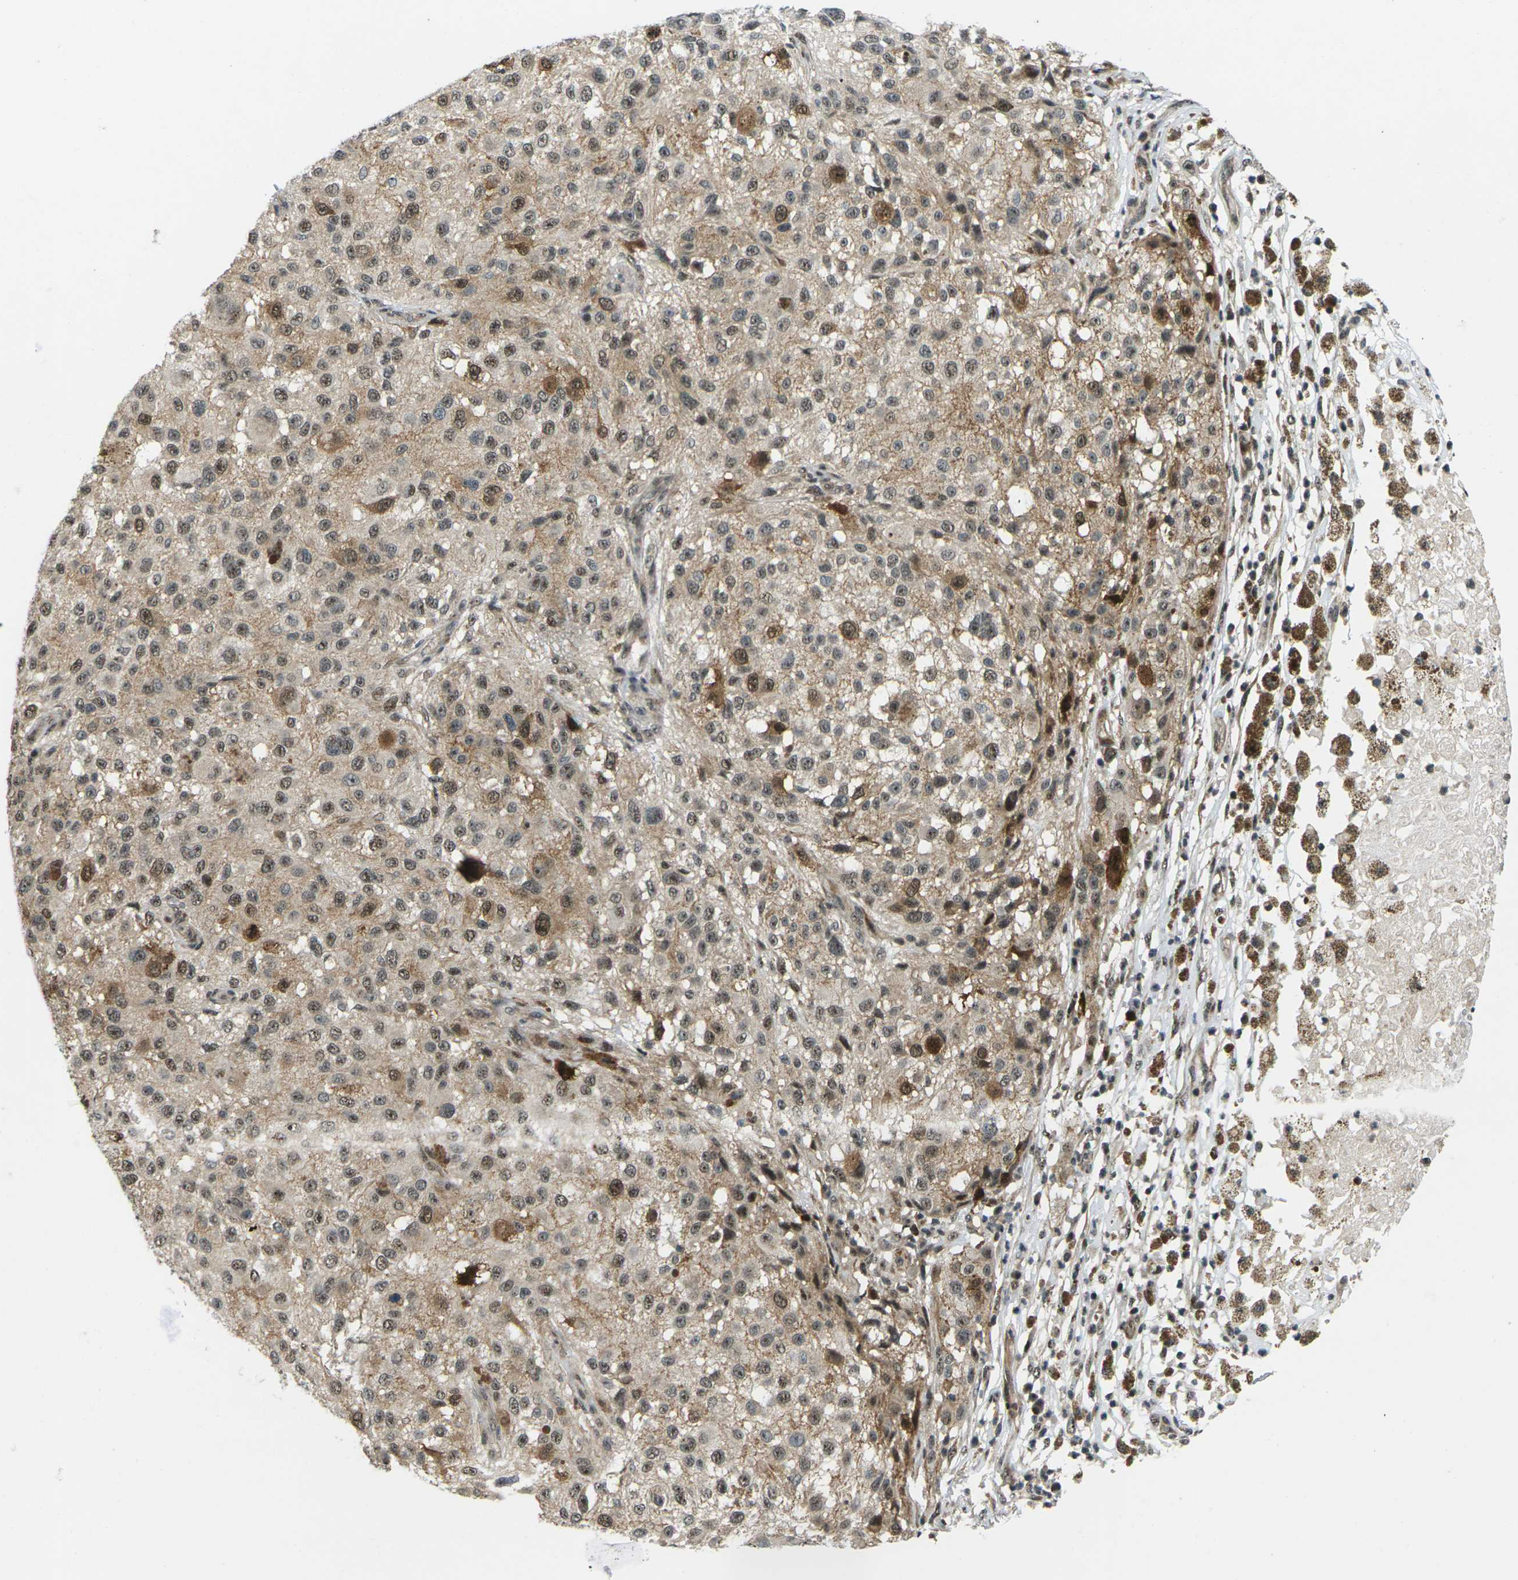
{"staining": {"intensity": "moderate", "quantity": ">75%", "location": "cytoplasmic/membranous,nuclear"}, "tissue": "melanoma", "cell_type": "Tumor cells", "image_type": "cancer", "snomed": [{"axis": "morphology", "description": "Necrosis, NOS"}, {"axis": "morphology", "description": "Malignant melanoma, NOS"}, {"axis": "topography", "description": "Skin"}], "caption": "Immunohistochemistry of malignant melanoma displays medium levels of moderate cytoplasmic/membranous and nuclear positivity in approximately >75% of tumor cells.", "gene": "UBE2S", "patient": {"sex": "female", "age": 87}}